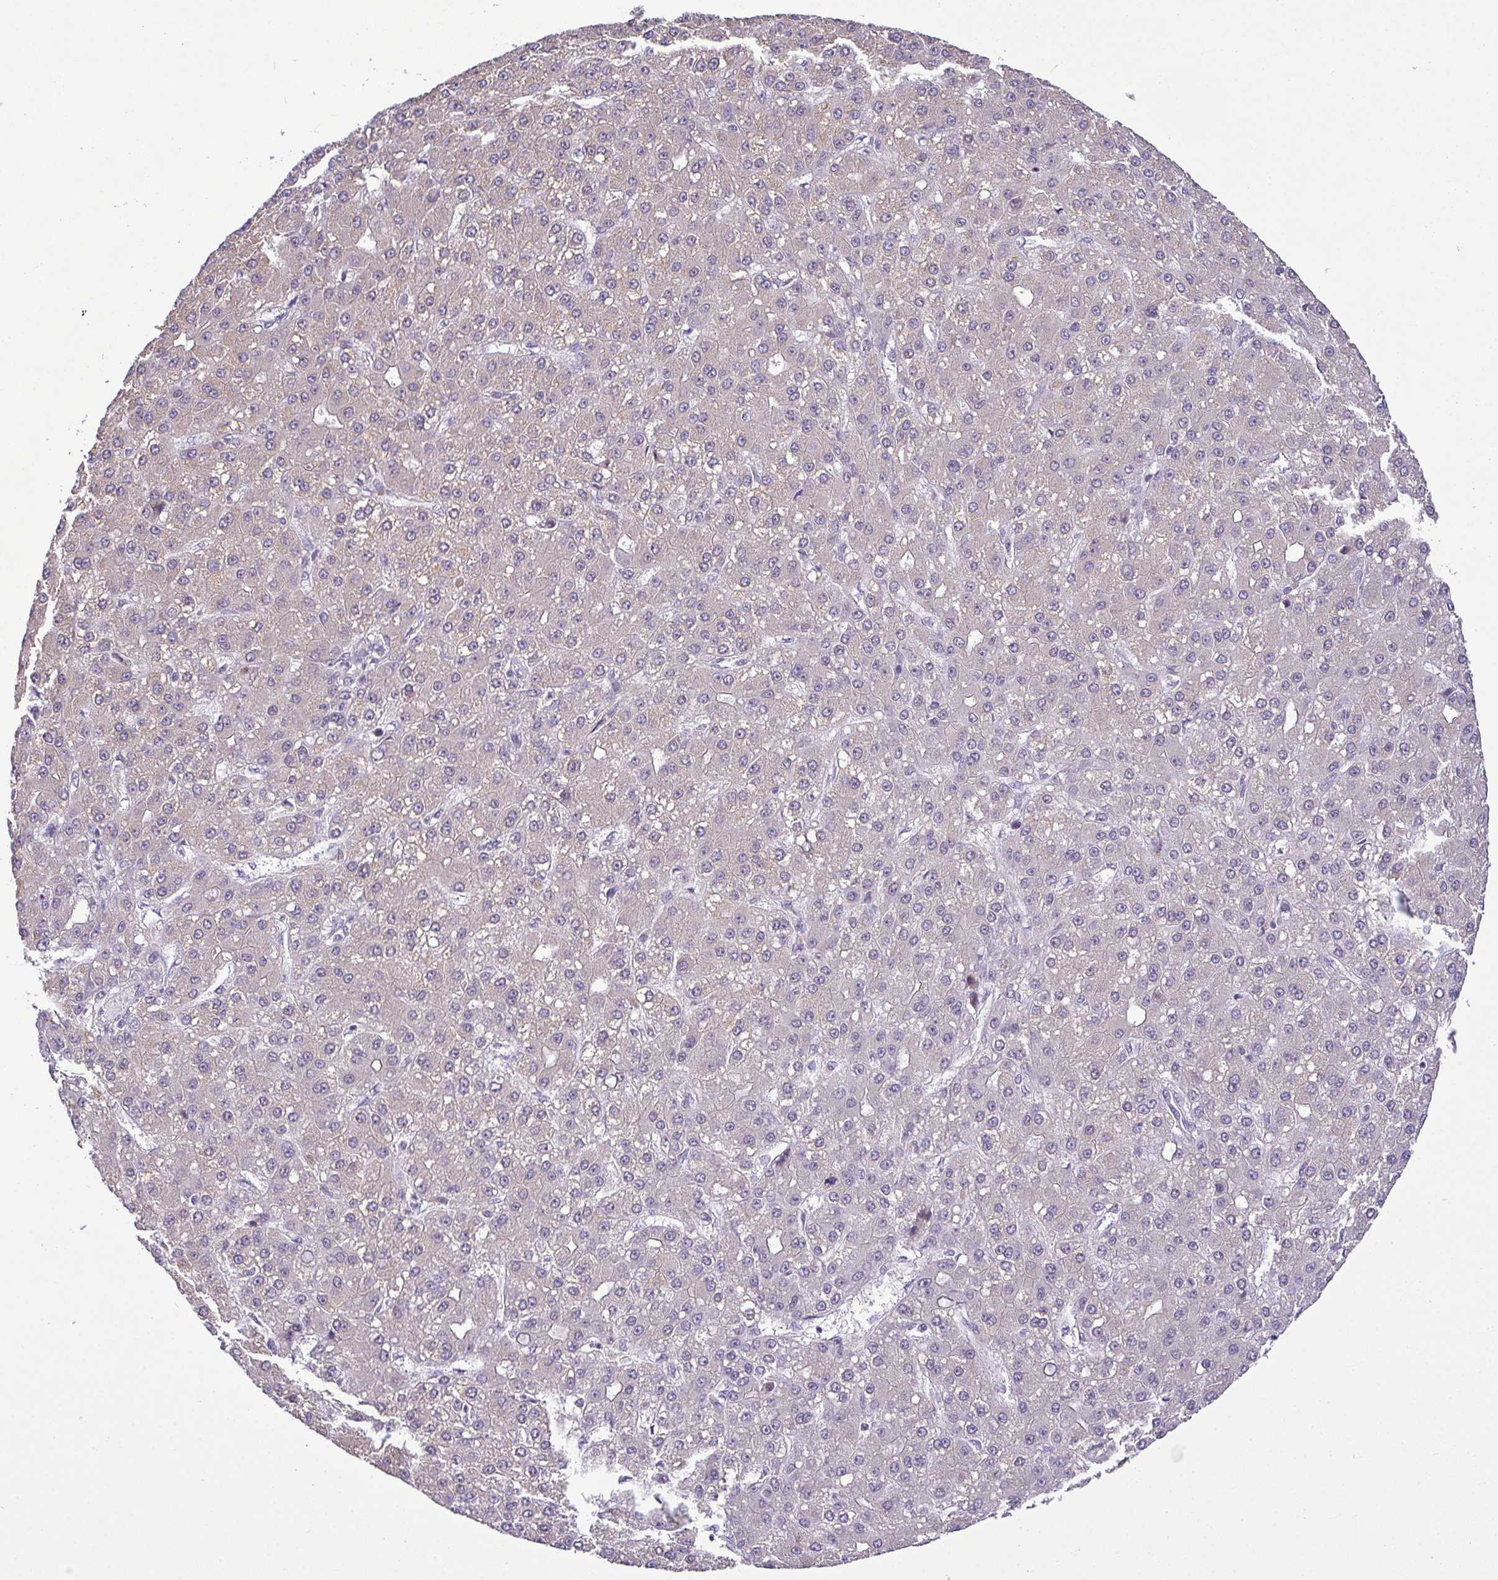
{"staining": {"intensity": "negative", "quantity": "none", "location": "none"}, "tissue": "liver cancer", "cell_type": "Tumor cells", "image_type": "cancer", "snomed": [{"axis": "morphology", "description": "Carcinoma, Hepatocellular, NOS"}, {"axis": "topography", "description": "Liver"}], "caption": "Immunohistochemistry photomicrograph of liver cancer stained for a protein (brown), which demonstrates no expression in tumor cells. (Stains: DAB (3,3'-diaminobenzidine) immunohistochemistry with hematoxylin counter stain, Microscopy: brightfield microscopy at high magnification).", "gene": "NT5C1A", "patient": {"sex": "male", "age": 67}}